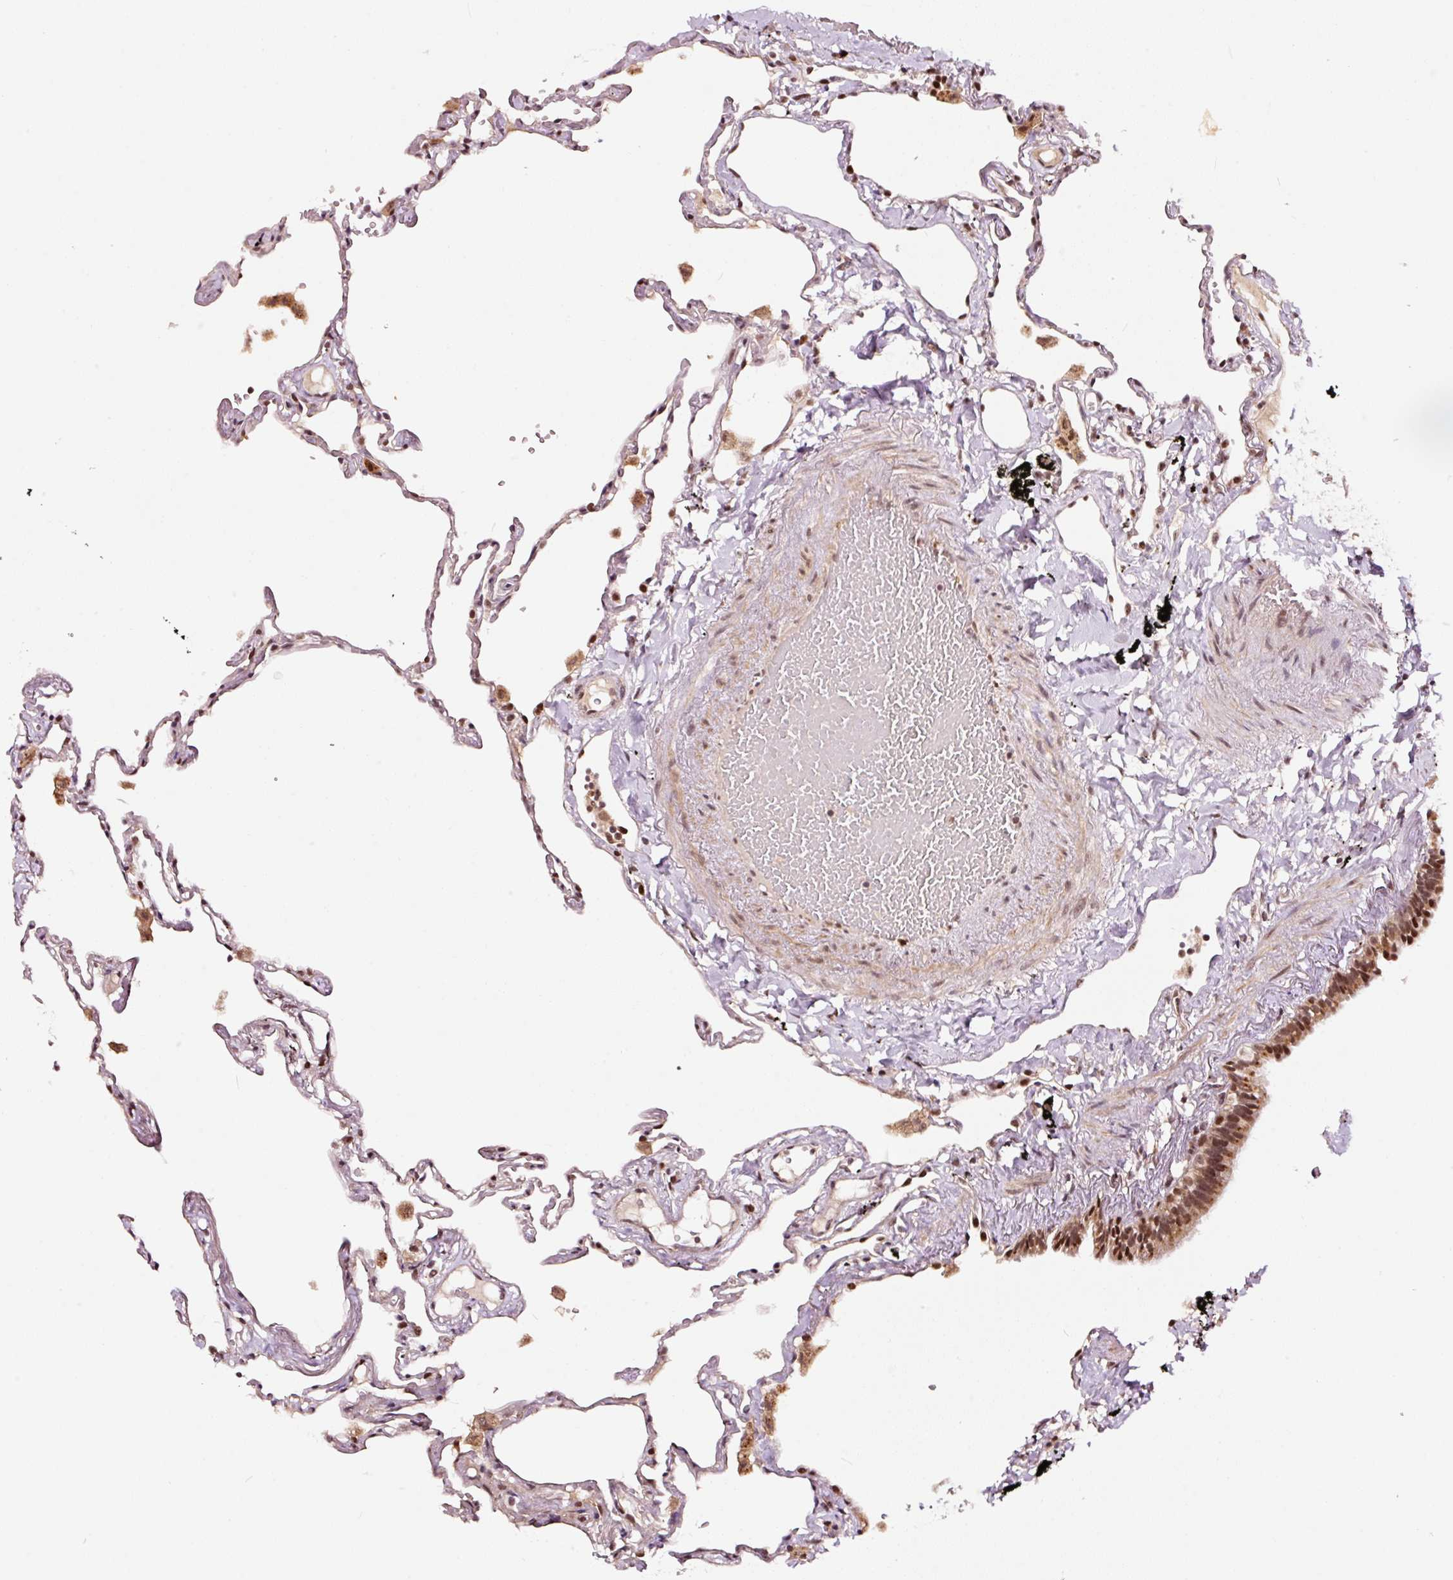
{"staining": {"intensity": "moderate", "quantity": "25%-75%", "location": "nuclear"}, "tissue": "lung", "cell_type": "Alveolar cells", "image_type": "normal", "snomed": [{"axis": "morphology", "description": "Normal tissue, NOS"}, {"axis": "topography", "description": "Lung"}], "caption": "DAB (3,3'-diaminobenzidine) immunohistochemical staining of normal lung exhibits moderate nuclear protein staining in about 25%-75% of alveolar cells. Nuclei are stained in blue.", "gene": "RFC4", "patient": {"sex": "female", "age": 67}}